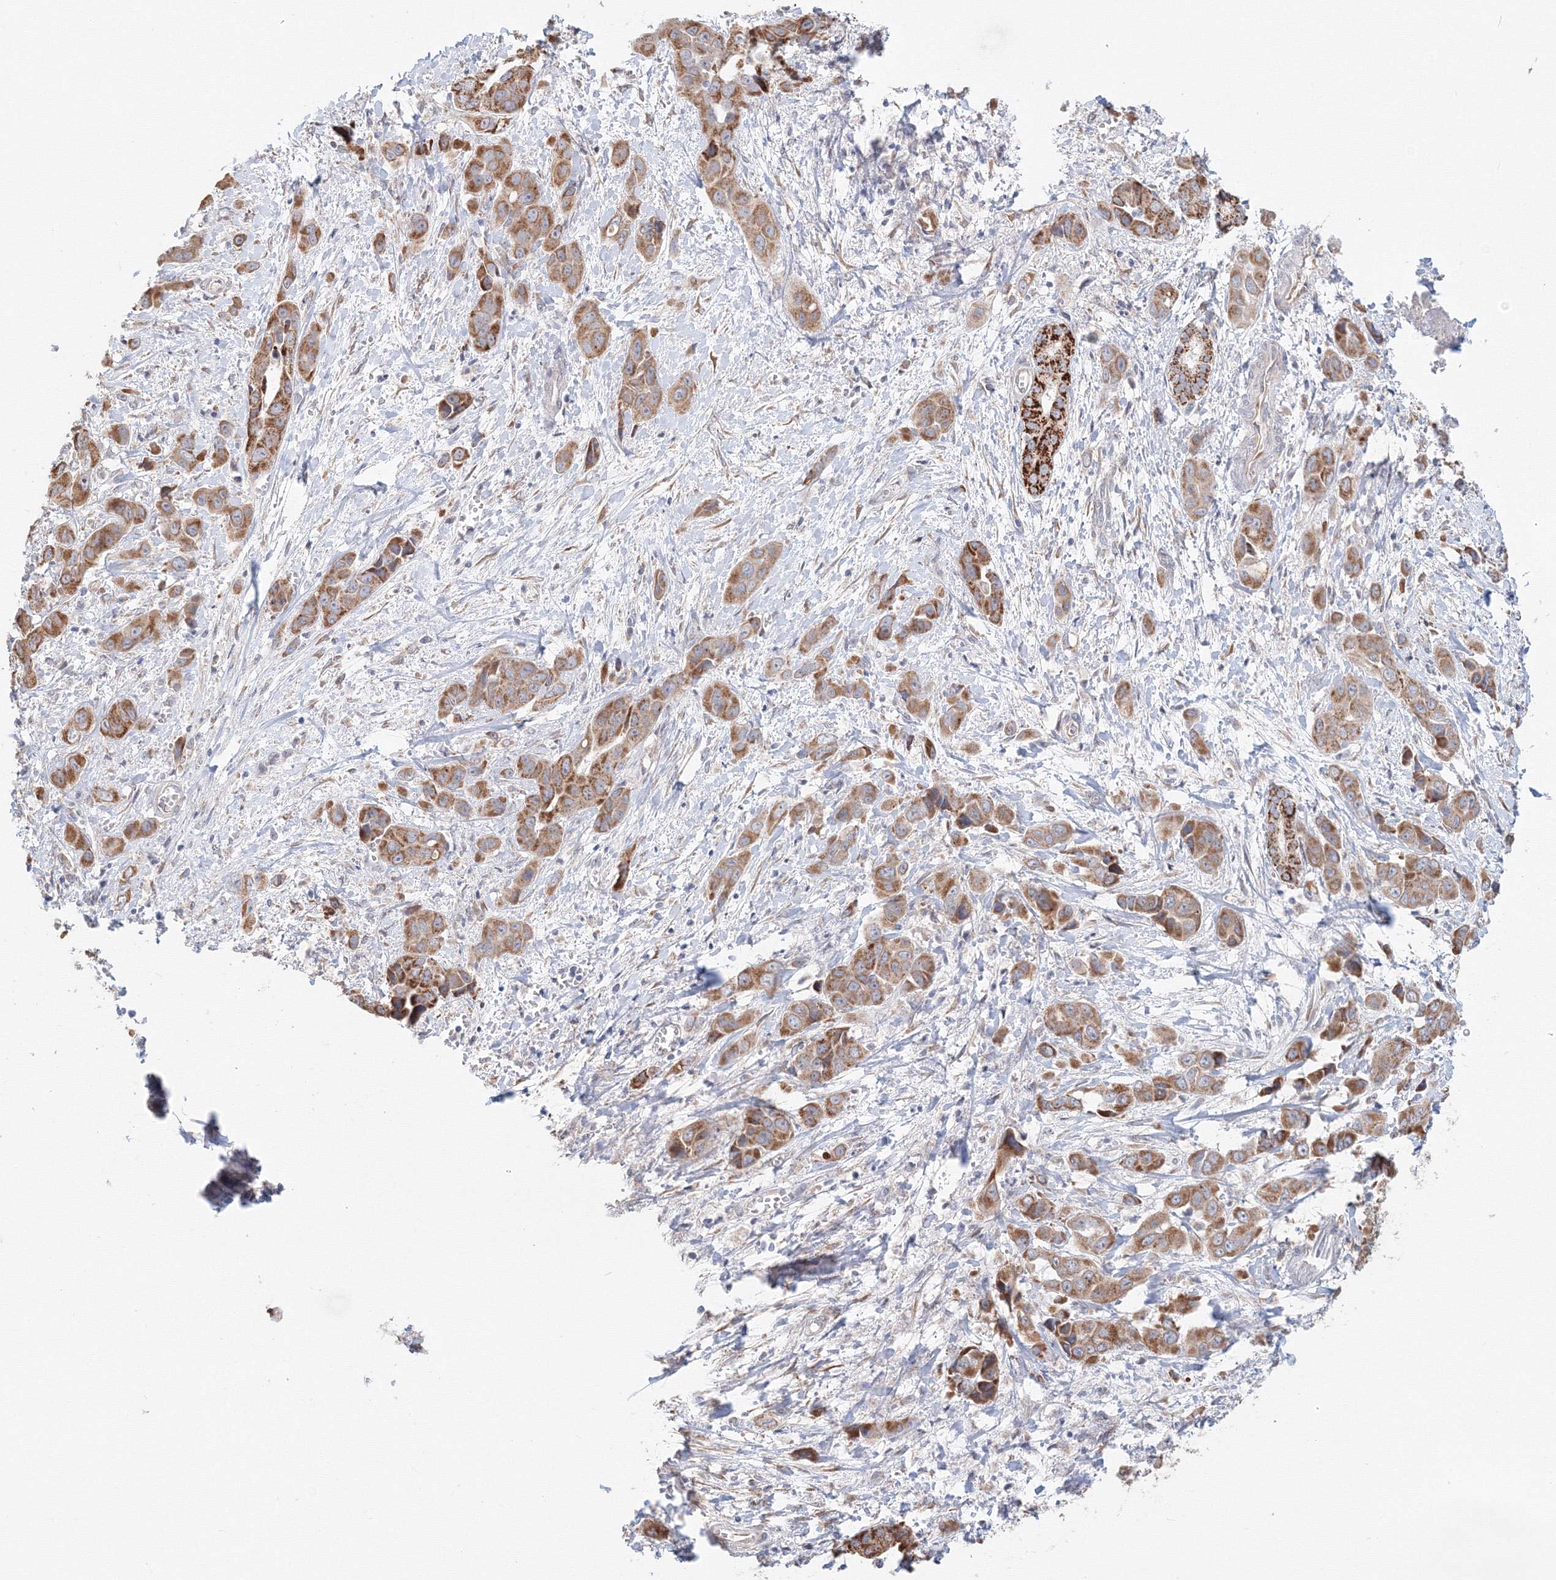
{"staining": {"intensity": "moderate", "quantity": ">75%", "location": "cytoplasmic/membranous"}, "tissue": "liver cancer", "cell_type": "Tumor cells", "image_type": "cancer", "snomed": [{"axis": "morphology", "description": "Cholangiocarcinoma"}, {"axis": "topography", "description": "Liver"}], "caption": "Liver cancer (cholangiocarcinoma) stained for a protein shows moderate cytoplasmic/membranous positivity in tumor cells. The staining was performed using DAB, with brown indicating positive protein expression. Nuclei are stained blue with hematoxylin.", "gene": "DHRS12", "patient": {"sex": "female", "age": 52}}